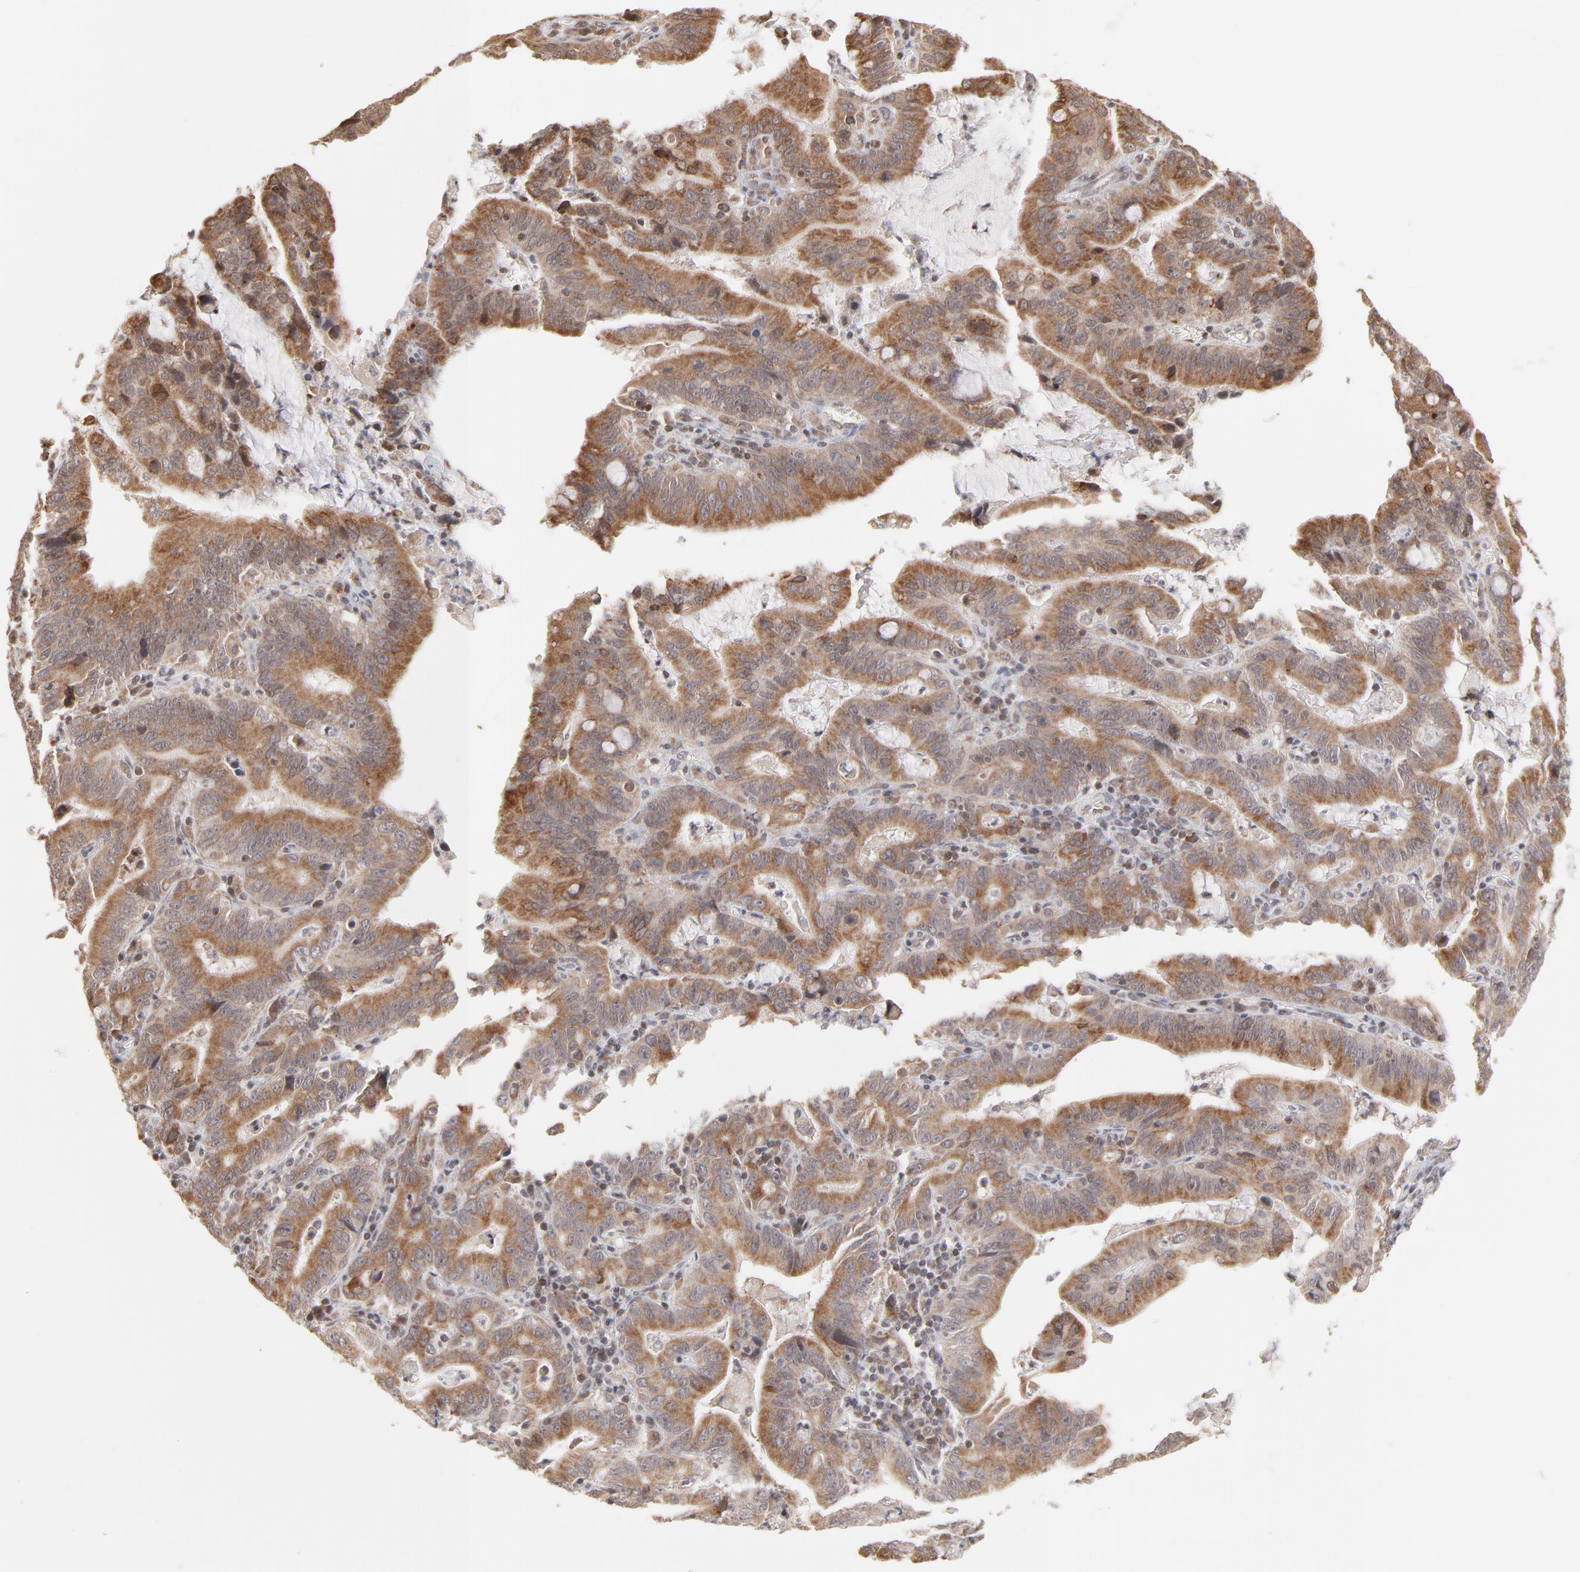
{"staining": {"intensity": "moderate", "quantity": ">75%", "location": "cytoplasmic/membranous"}, "tissue": "stomach cancer", "cell_type": "Tumor cells", "image_type": "cancer", "snomed": [{"axis": "morphology", "description": "Adenocarcinoma, NOS"}, {"axis": "topography", "description": "Stomach, upper"}], "caption": "Brown immunohistochemical staining in human adenocarcinoma (stomach) exhibits moderate cytoplasmic/membranous positivity in approximately >75% of tumor cells.", "gene": "ARIH1", "patient": {"sex": "male", "age": 63}}